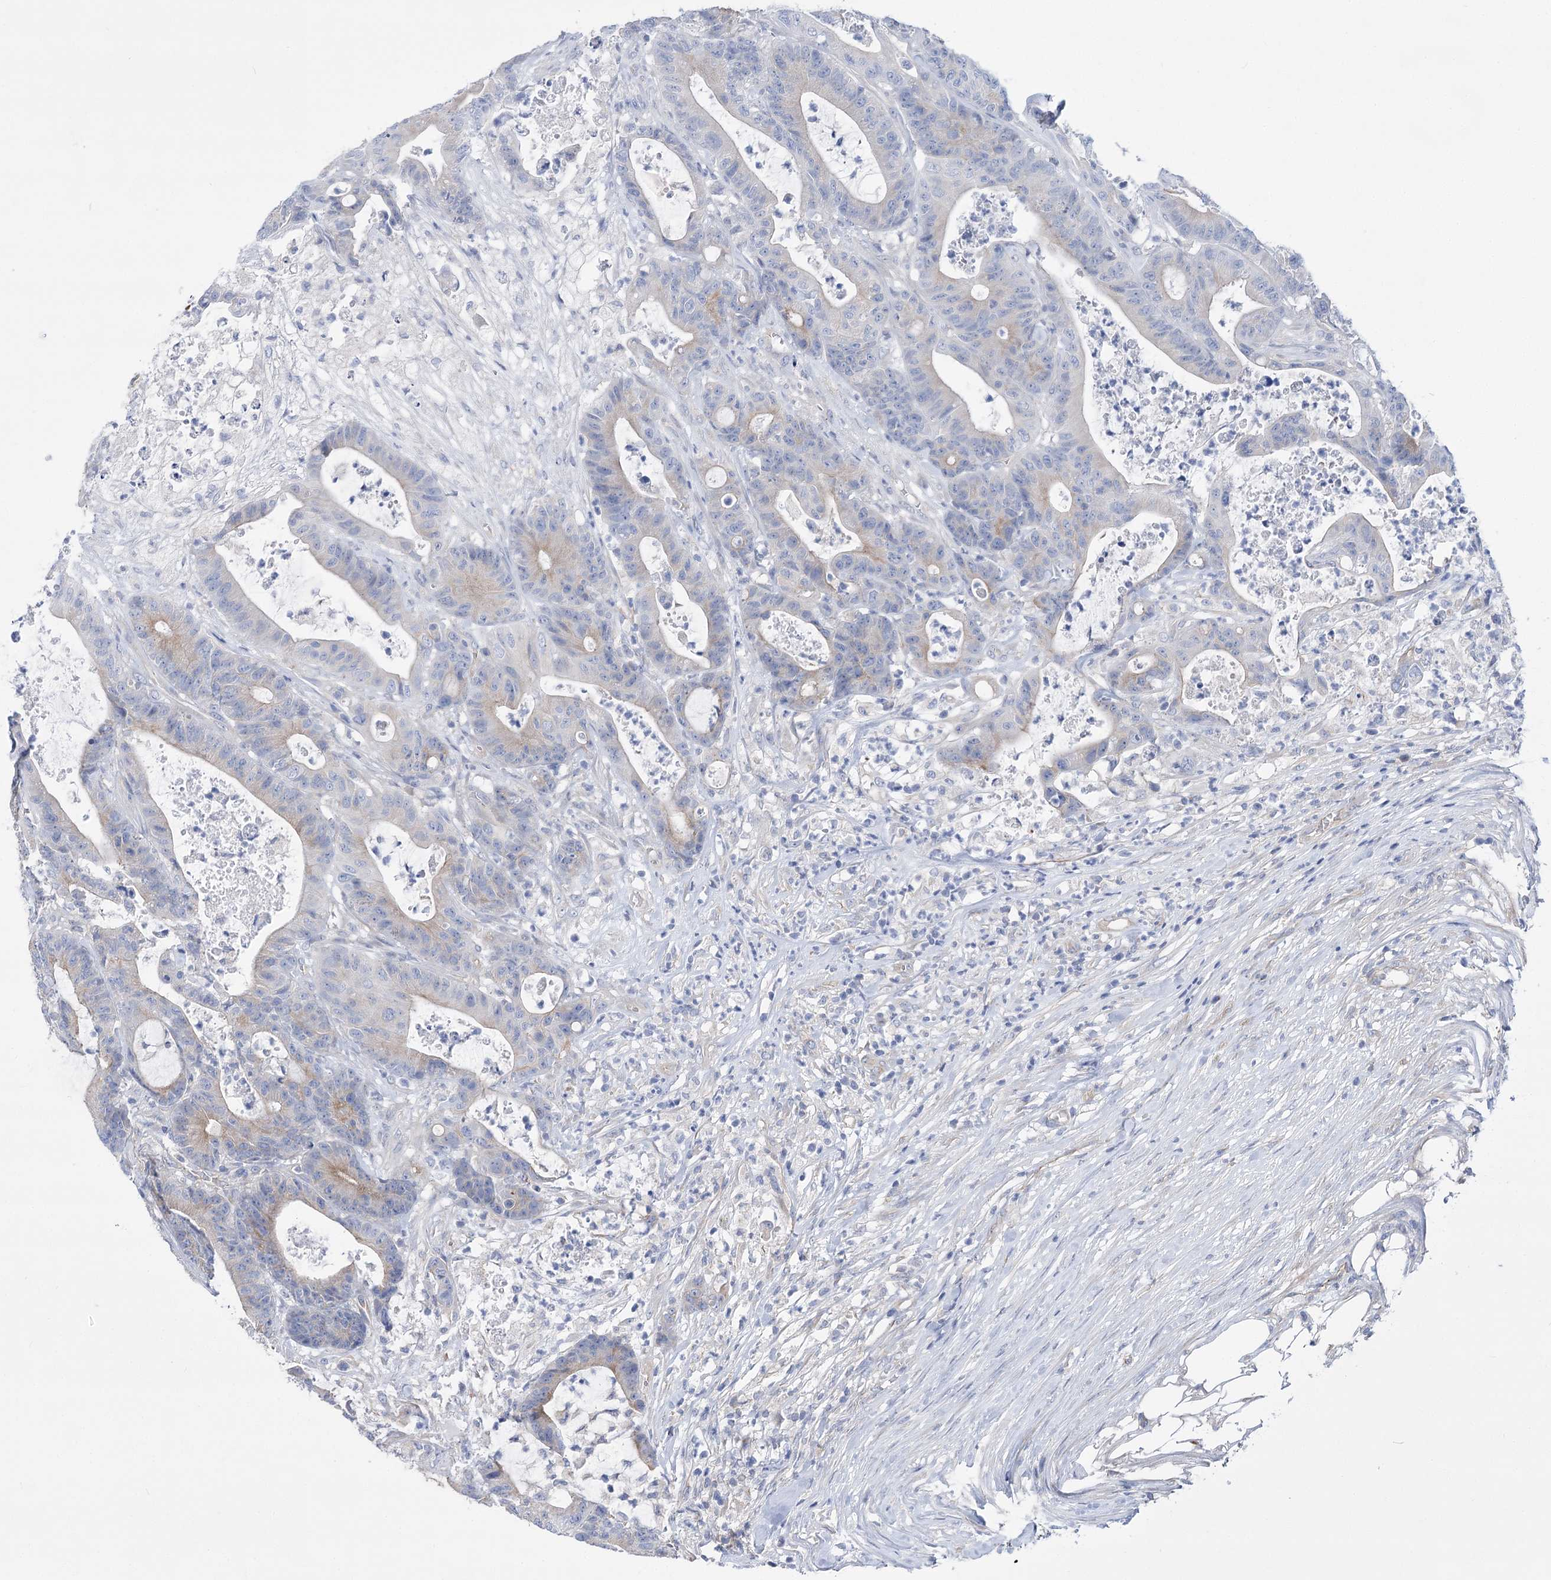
{"staining": {"intensity": "weak", "quantity": "<25%", "location": "cytoplasmic/membranous"}, "tissue": "colorectal cancer", "cell_type": "Tumor cells", "image_type": "cancer", "snomed": [{"axis": "morphology", "description": "Adenocarcinoma, NOS"}, {"axis": "topography", "description": "Colon"}], "caption": "Immunohistochemistry image of human colorectal cancer (adenocarcinoma) stained for a protein (brown), which demonstrates no positivity in tumor cells.", "gene": "LRRC34", "patient": {"sex": "female", "age": 84}}